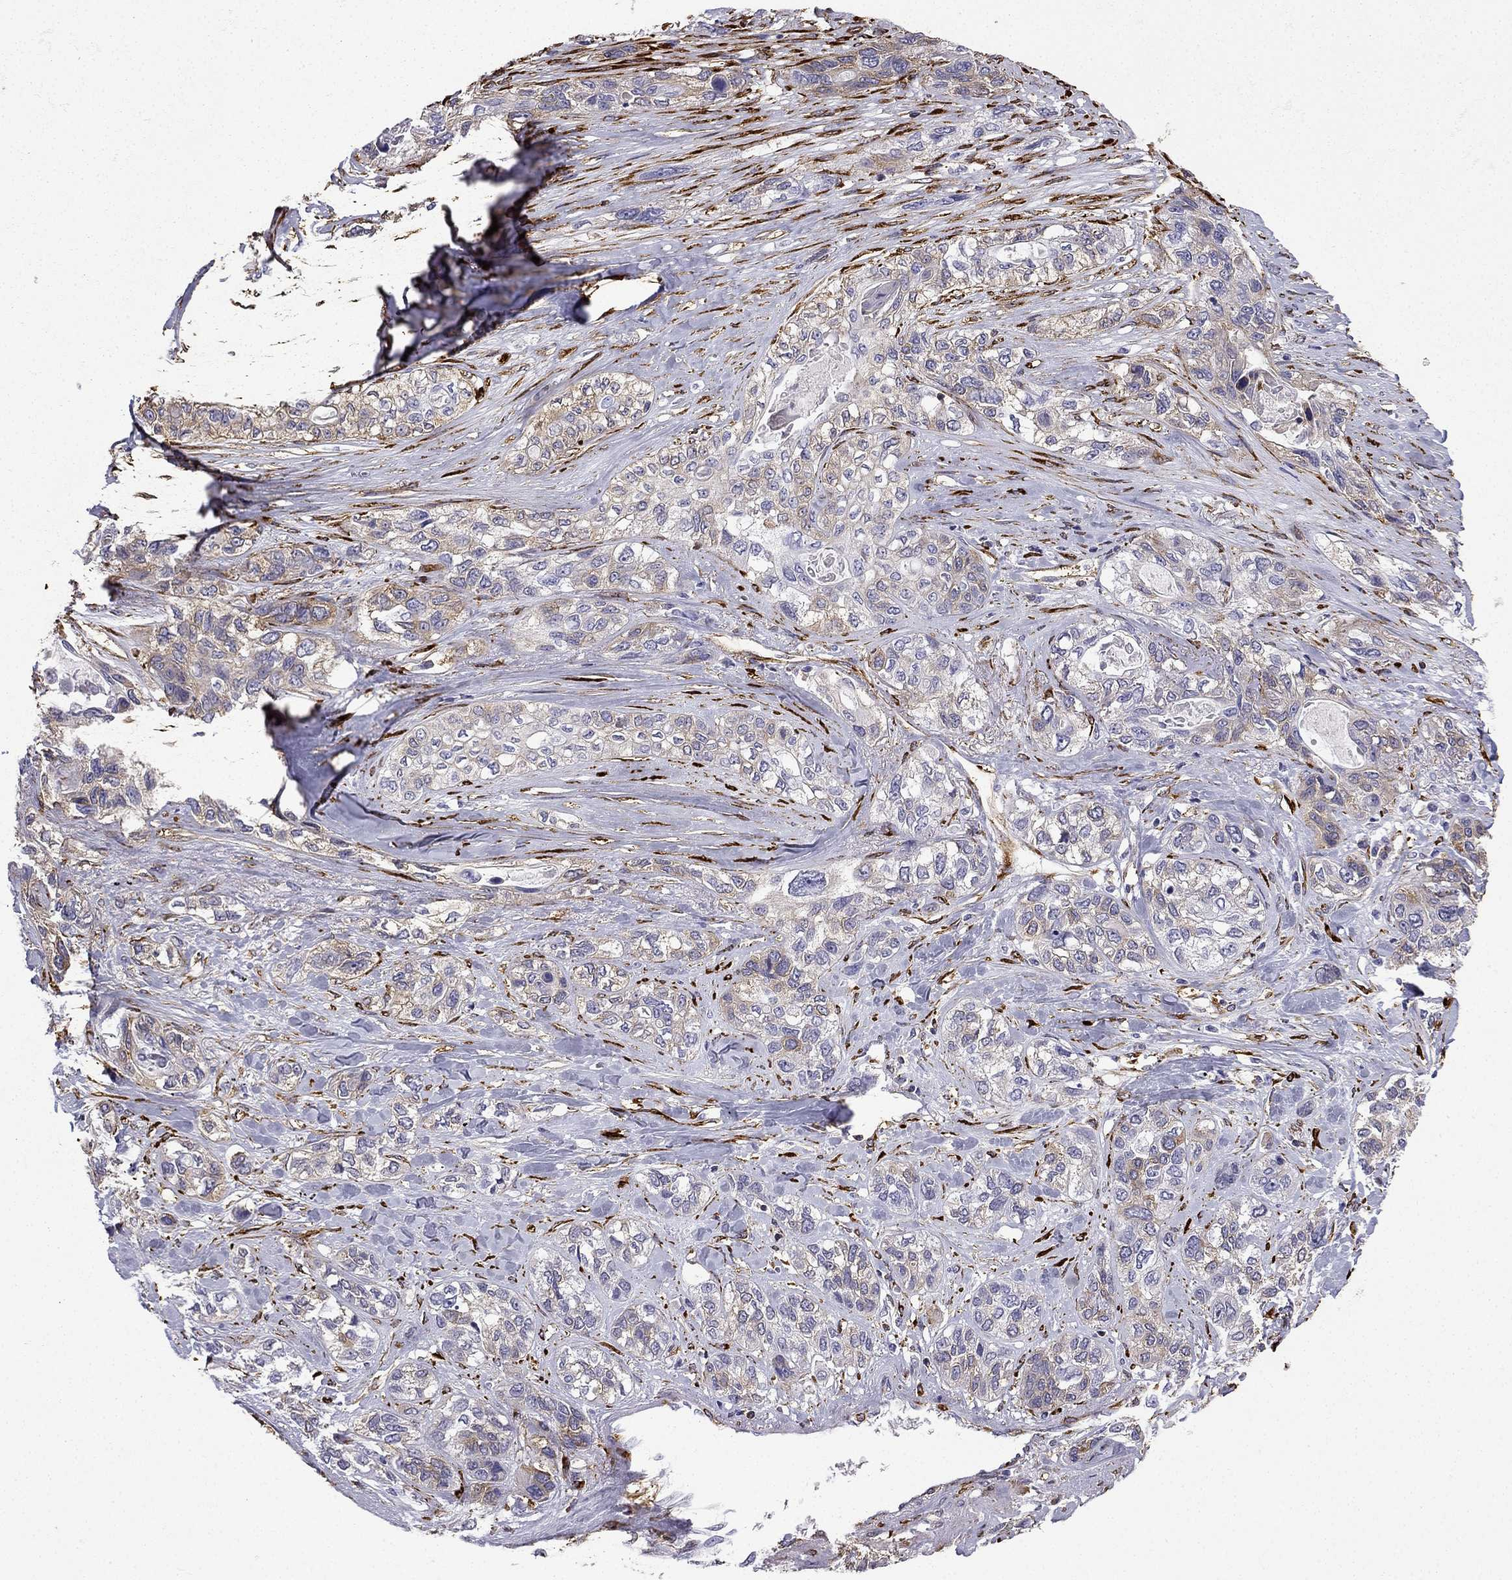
{"staining": {"intensity": "moderate", "quantity": "<25%", "location": "cytoplasmic/membranous"}, "tissue": "lung cancer", "cell_type": "Tumor cells", "image_type": "cancer", "snomed": [{"axis": "morphology", "description": "Squamous cell carcinoma, NOS"}, {"axis": "topography", "description": "Lung"}], "caption": "Immunohistochemical staining of human lung squamous cell carcinoma displays low levels of moderate cytoplasmic/membranous protein positivity in approximately <25% of tumor cells.", "gene": "MAP4", "patient": {"sex": "female", "age": 70}}